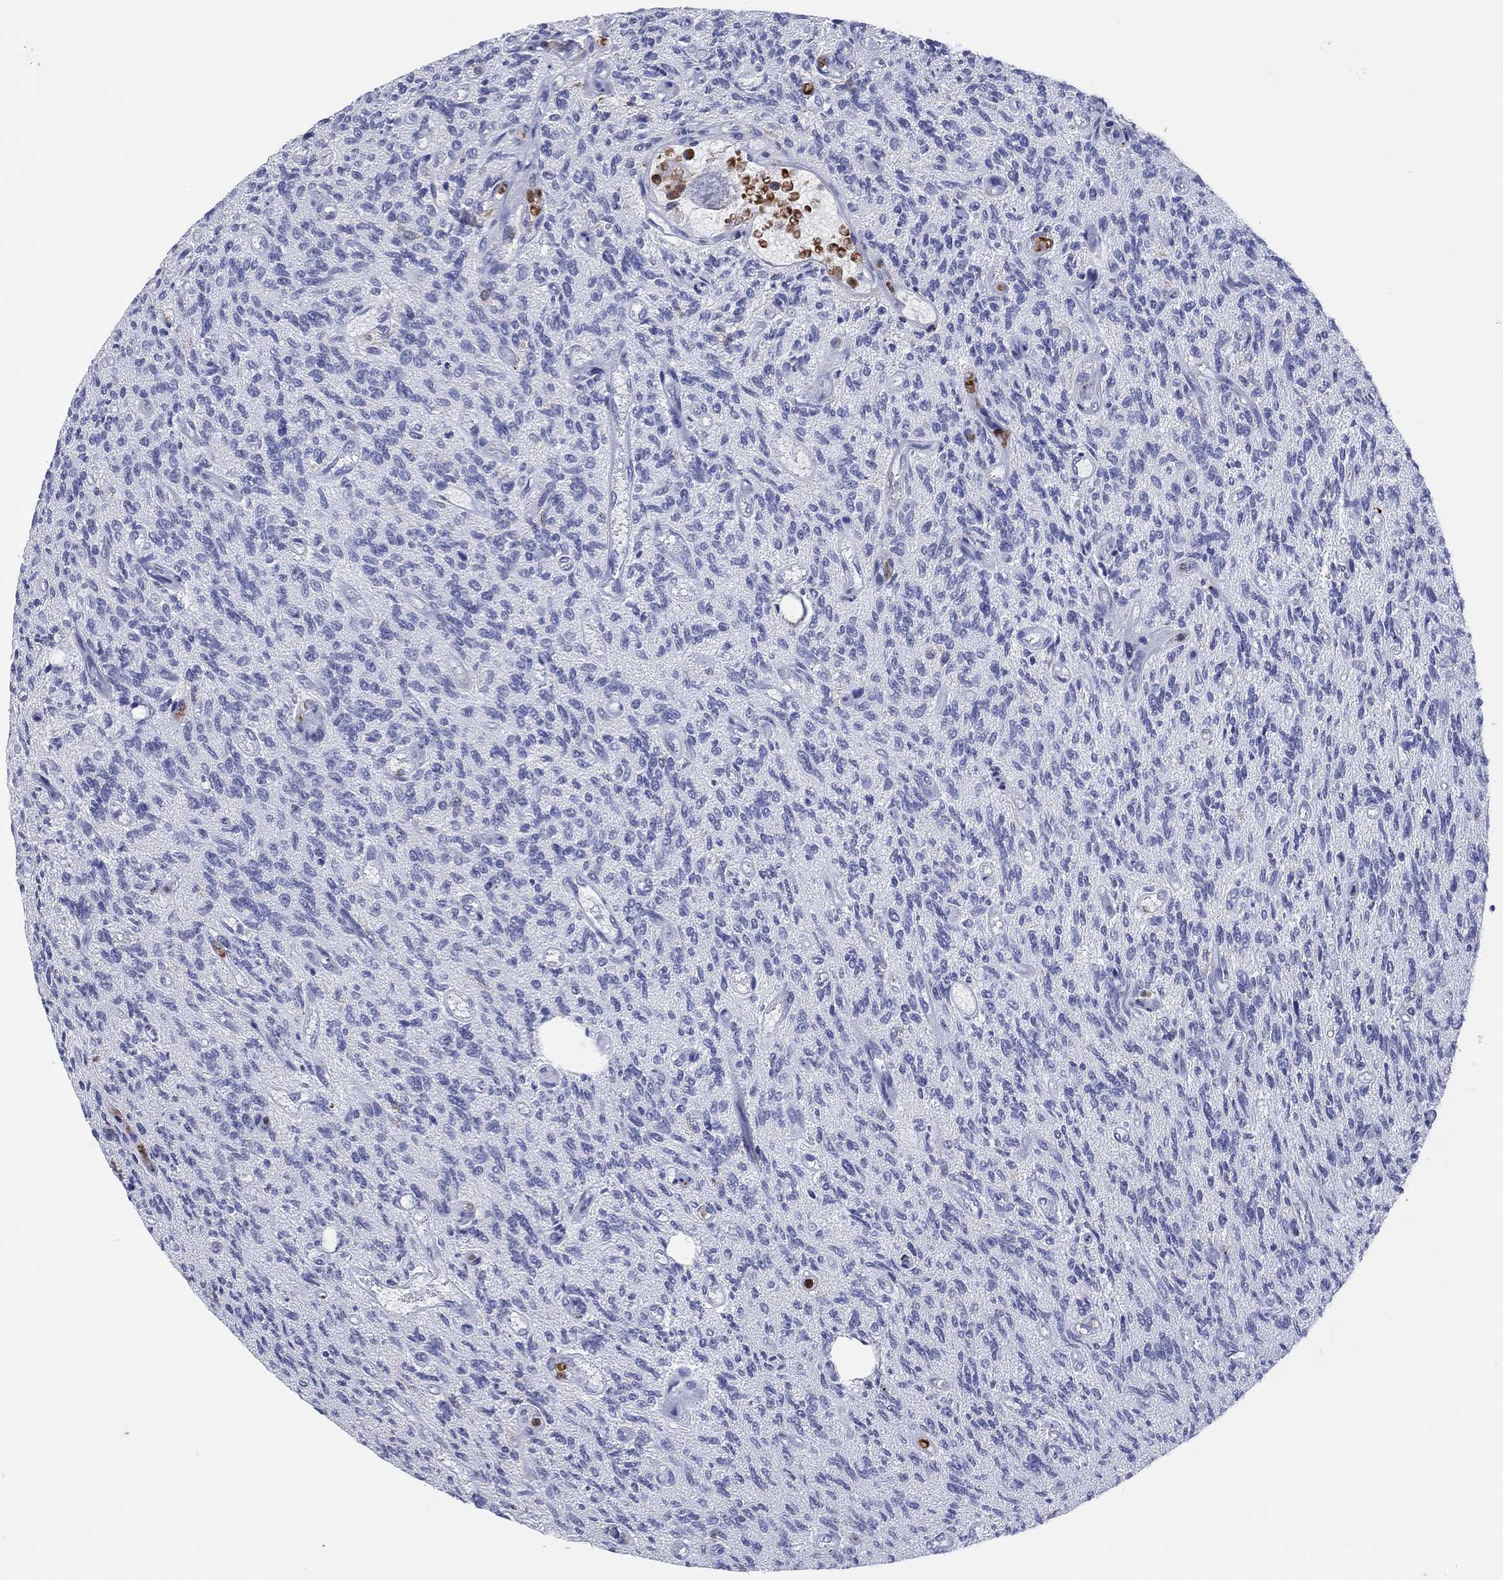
{"staining": {"intensity": "negative", "quantity": "none", "location": "none"}, "tissue": "glioma", "cell_type": "Tumor cells", "image_type": "cancer", "snomed": [{"axis": "morphology", "description": "Glioma, malignant, High grade"}, {"axis": "topography", "description": "Brain"}], "caption": "IHC of human glioma reveals no positivity in tumor cells.", "gene": "PLAC8", "patient": {"sex": "male", "age": 64}}